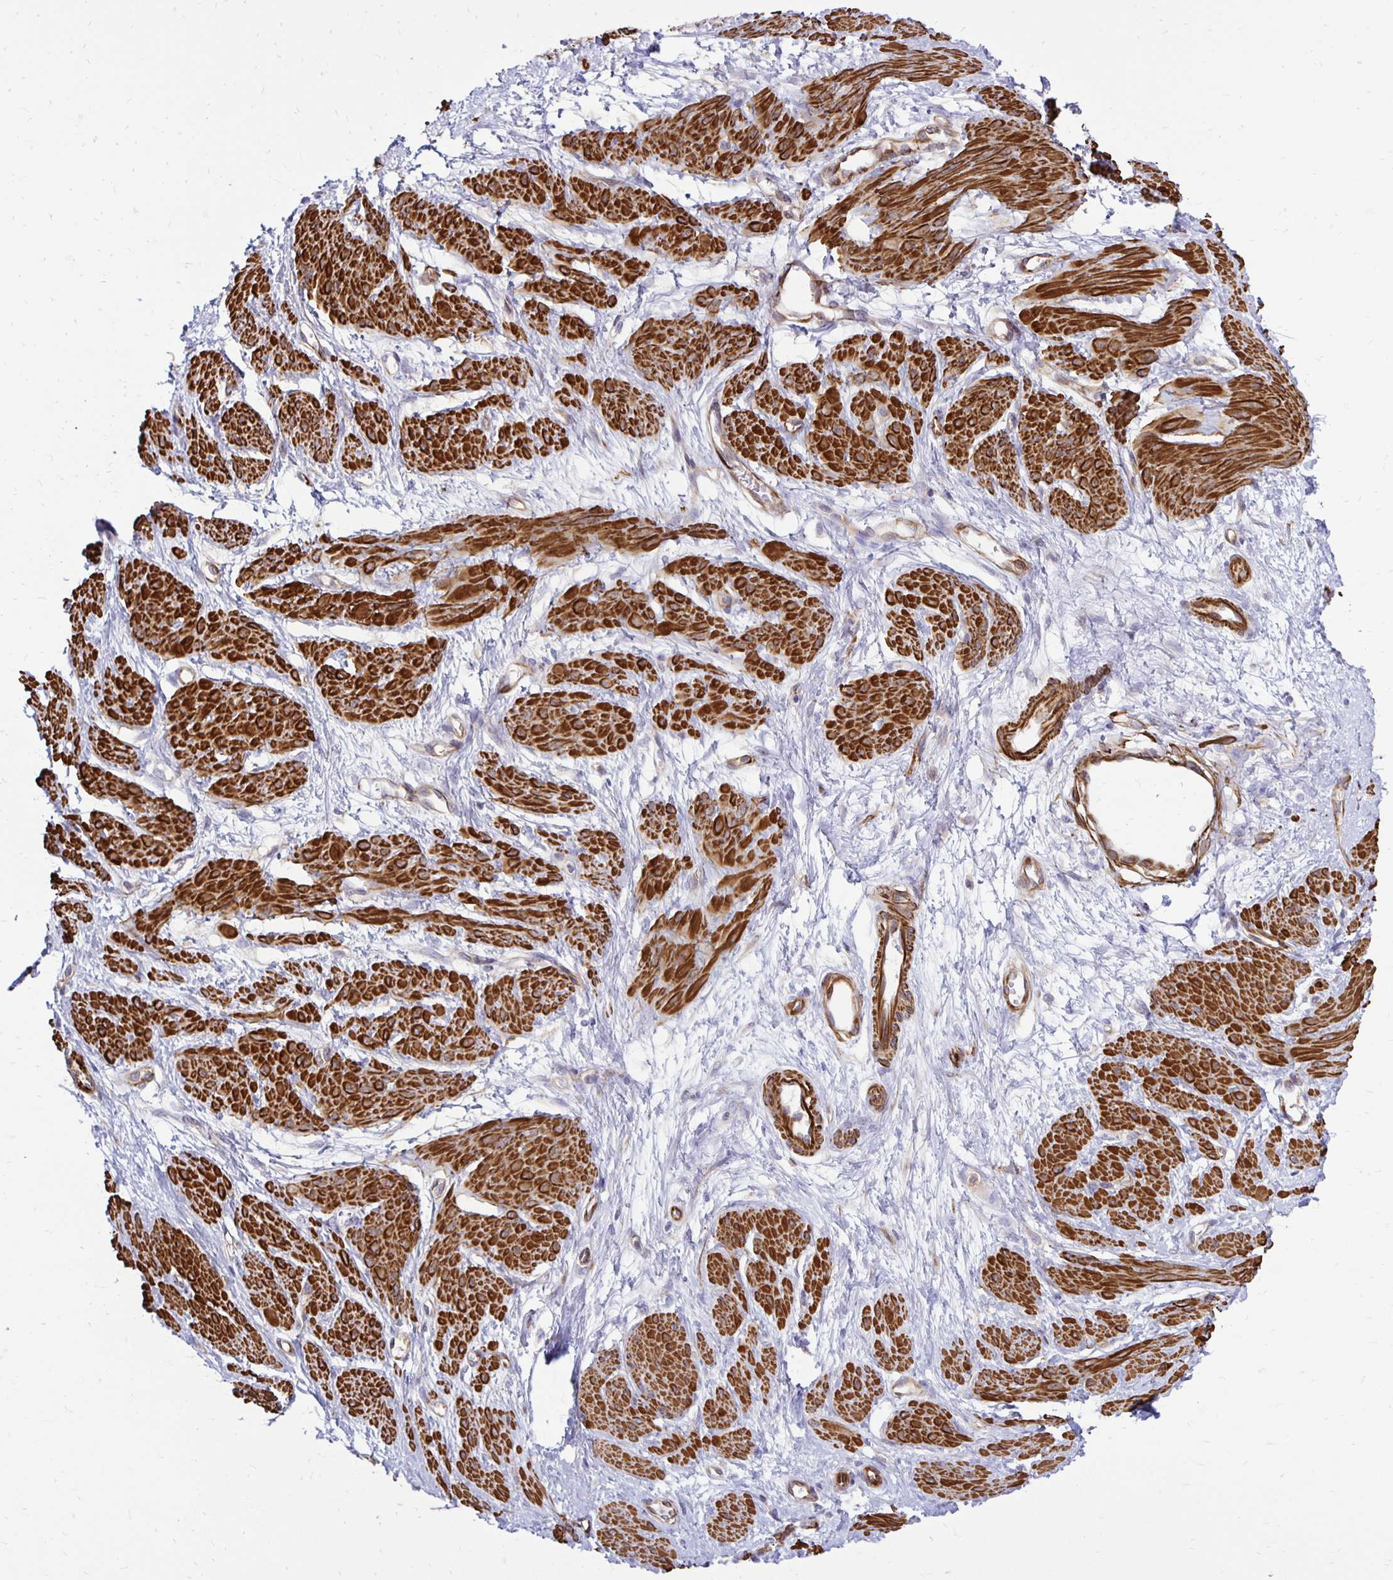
{"staining": {"intensity": "strong", "quantity": ">75%", "location": "cytoplasmic/membranous"}, "tissue": "smooth muscle", "cell_type": "Smooth muscle cells", "image_type": "normal", "snomed": [{"axis": "morphology", "description": "Normal tissue, NOS"}, {"axis": "topography", "description": "Smooth muscle"}, {"axis": "topography", "description": "Uterus"}], "caption": "Immunohistochemical staining of benign smooth muscle demonstrates high levels of strong cytoplasmic/membranous staining in about >75% of smooth muscle cells.", "gene": "CTPS1", "patient": {"sex": "female", "age": 39}}